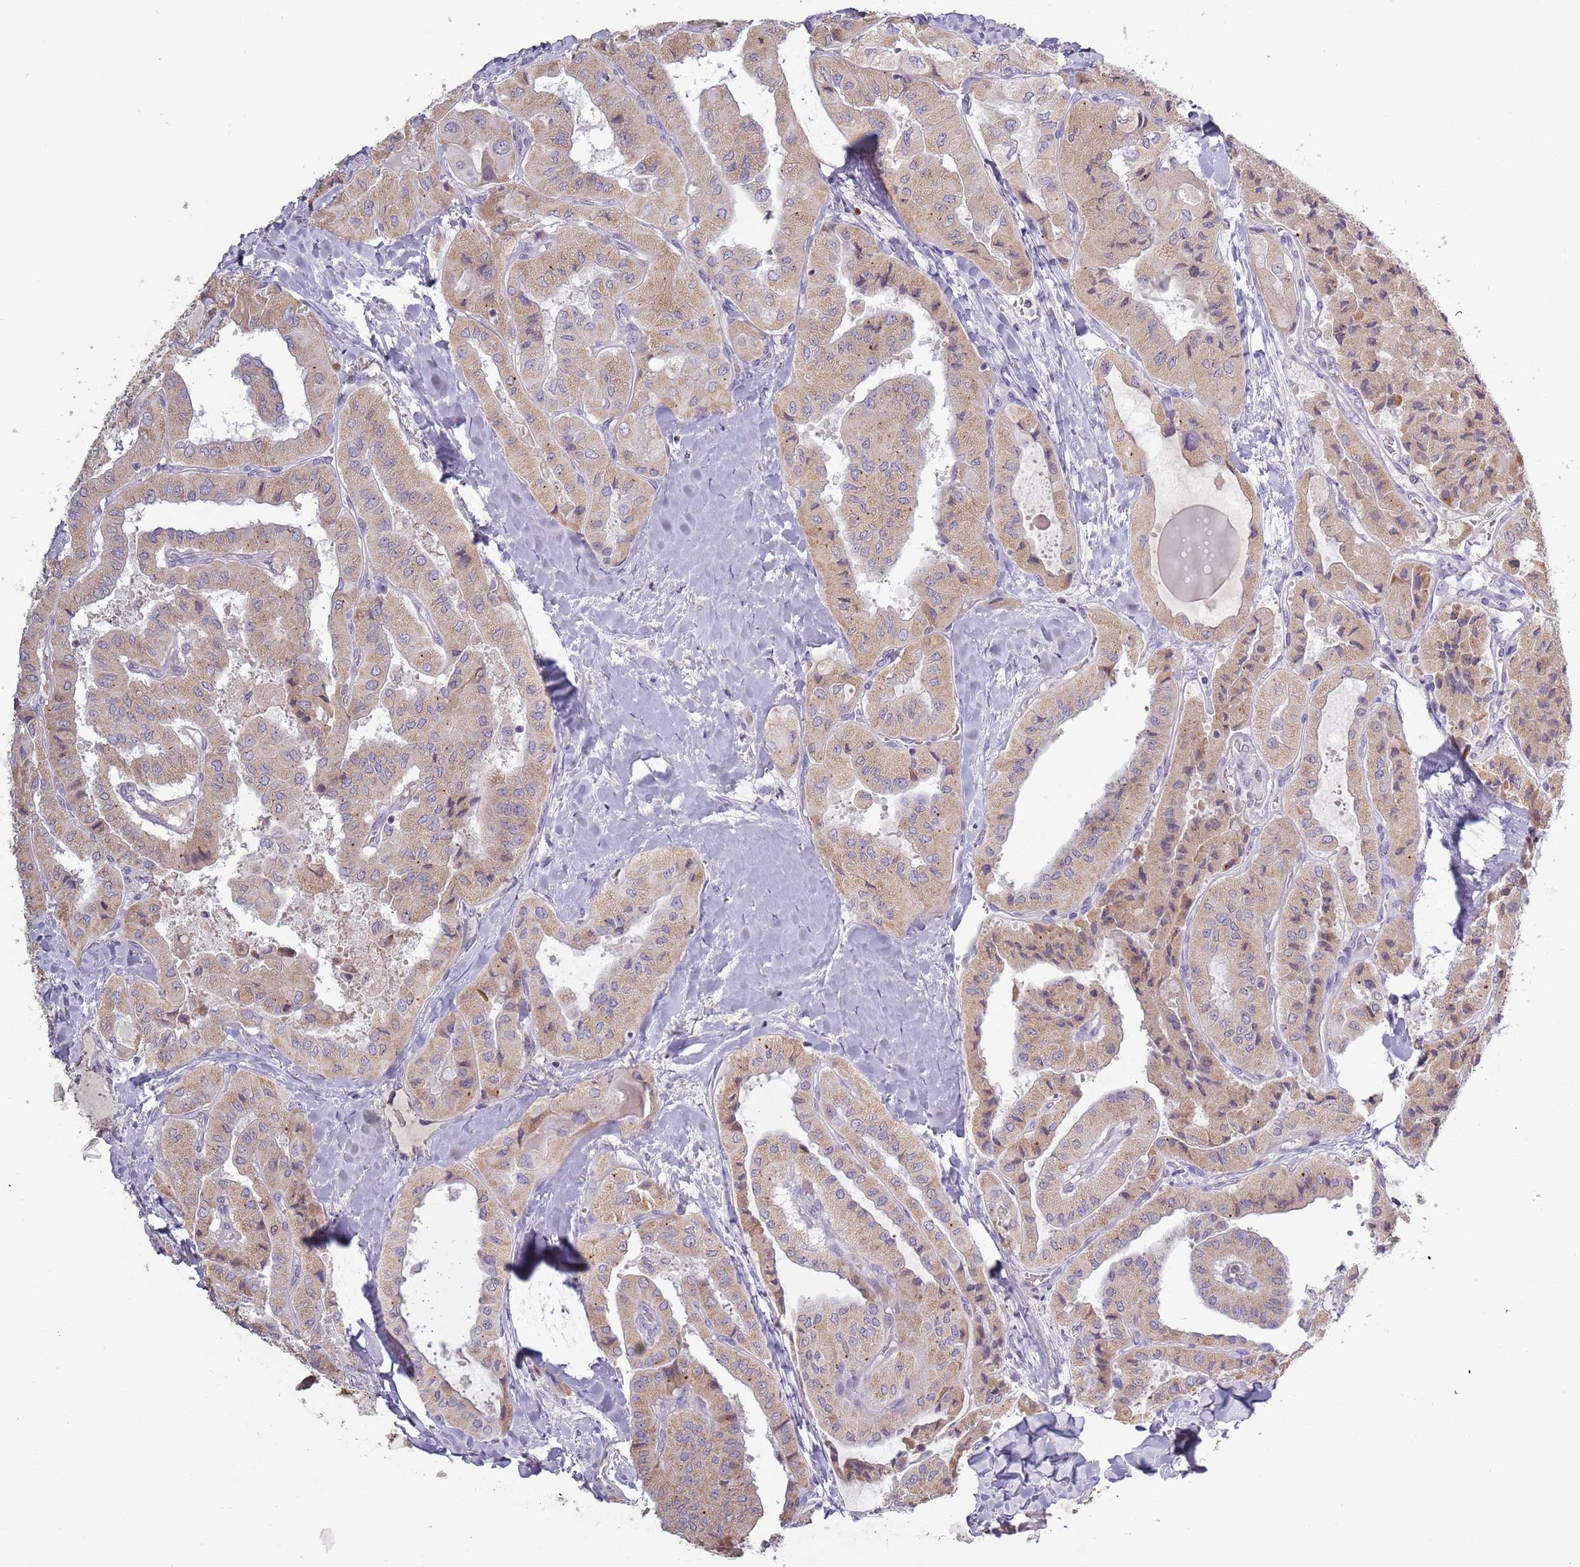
{"staining": {"intensity": "moderate", "quantity": ">75%", "location": "cytoplasmic/membranous"}, "tissue": "thyroid cancer", "cell_type": "Tumor cells", "image_type": "cancer", "snomed": [{"axis": "morphology", "description": "Normal tissue, NOS"}, {"axis": "morphology", "description": "Papillary adenocarcinoma, NOS"}, {"axis": "topography", "description": "Thyroid gland"}], "caption": "An IHC photomicrograph of neoplastic tissue is shown. Protein staining in brown shows moderate cytoplasmic/membranous positivity in thyroid cancer within tumor cells.", "gene": "SYS1", "patient": {"sex": "female", "age": 59}}